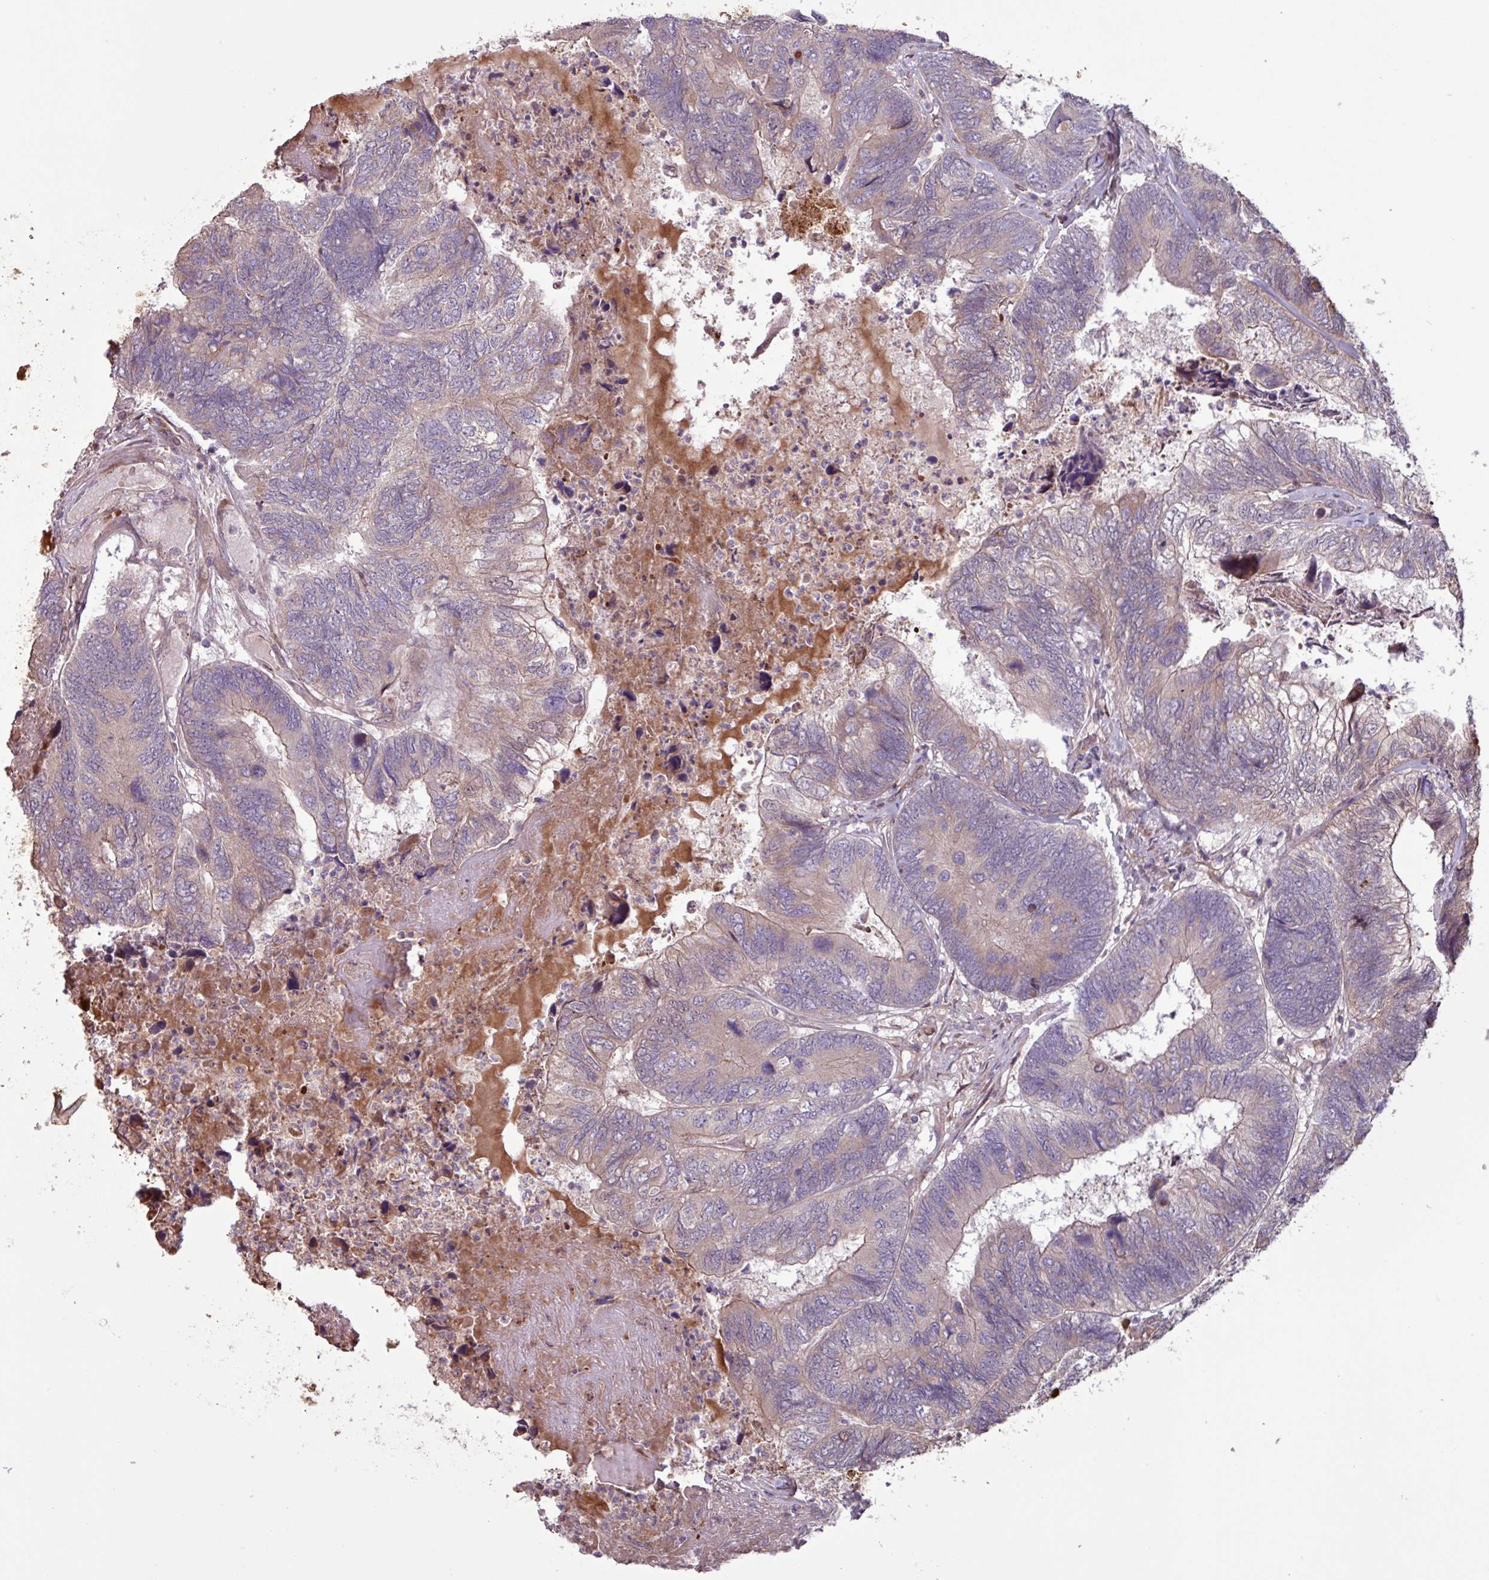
{"staining": {"intensity": "weak", "quantity": "<25%", "location": "cytoplasmic/membranous"}, "tissue": "colorectal cancer", "cell_type": "Tumor cells", "image_type": "cancer", "snomed": [{"axis": "morphology", "description": "Adenocarcinoma, NOS"}, {"axis": "topography", "description": "Colon"}], "caption": "DAB (3,3'-diaminobenzidine) immunohistochemical staining of human adenocarcinoma (colorectal) shows no significant expression in tumor cells.", "gene": "PDPR", "patient": {"sex": "female", "age": 67}}